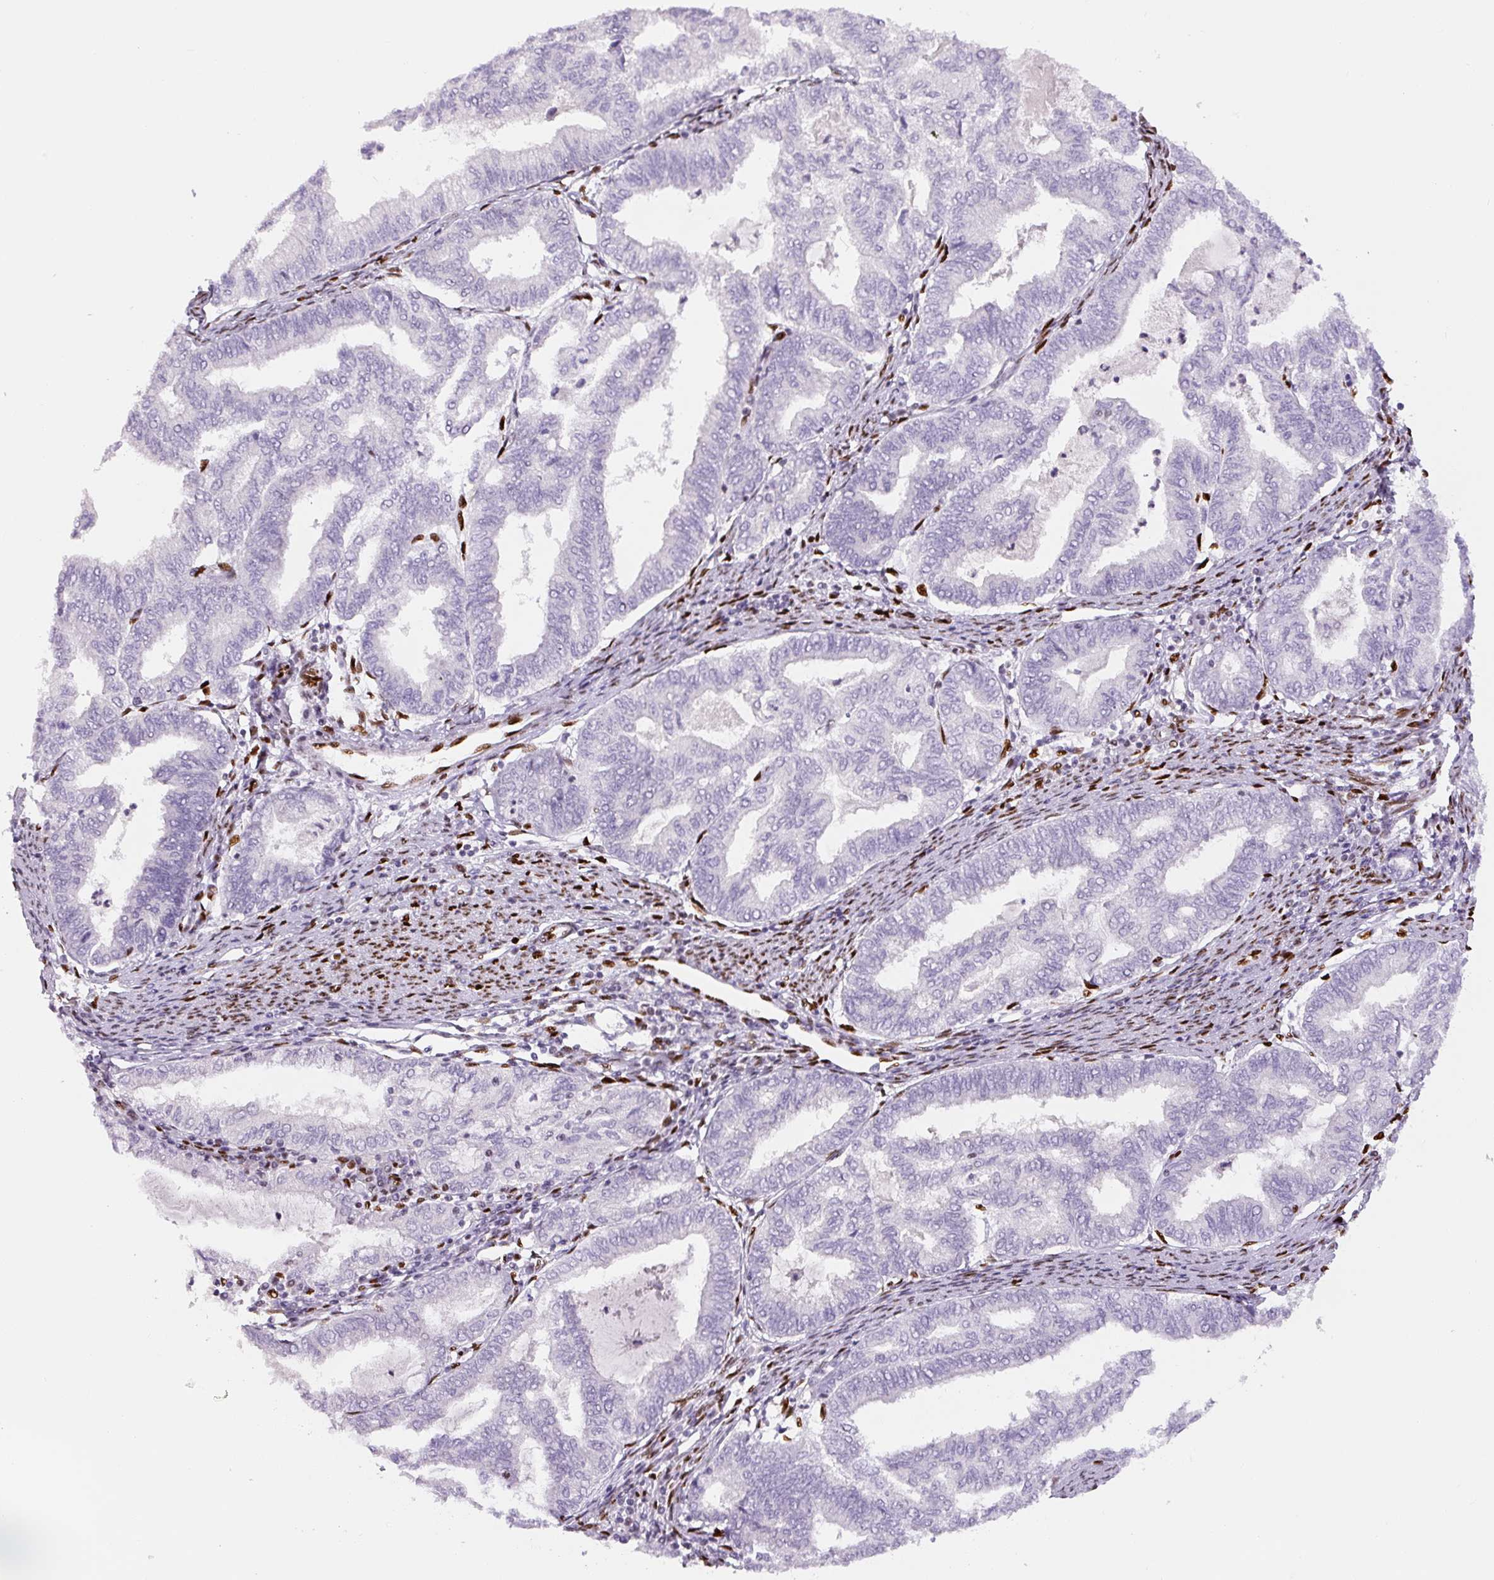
{"staining": {"intensity": "negative", "quantity": "none", "location": "none"}, "tissue": "endometrial cancer", "cell_type": "Tumor cells", "image_type": "cancer", "snomed": [{"axis": "morphology", "description": "Adenocarcinoma, NOS"}, {"axis": "topography", "description": "Endometrium"}], "caption": "A photomicrograph of adenocarcinoma (endometrial) stained for a protein shows no brown staining in tumor cells.", "gene": "ZEB1", "patient": {"sex": "female", "age": 79}}